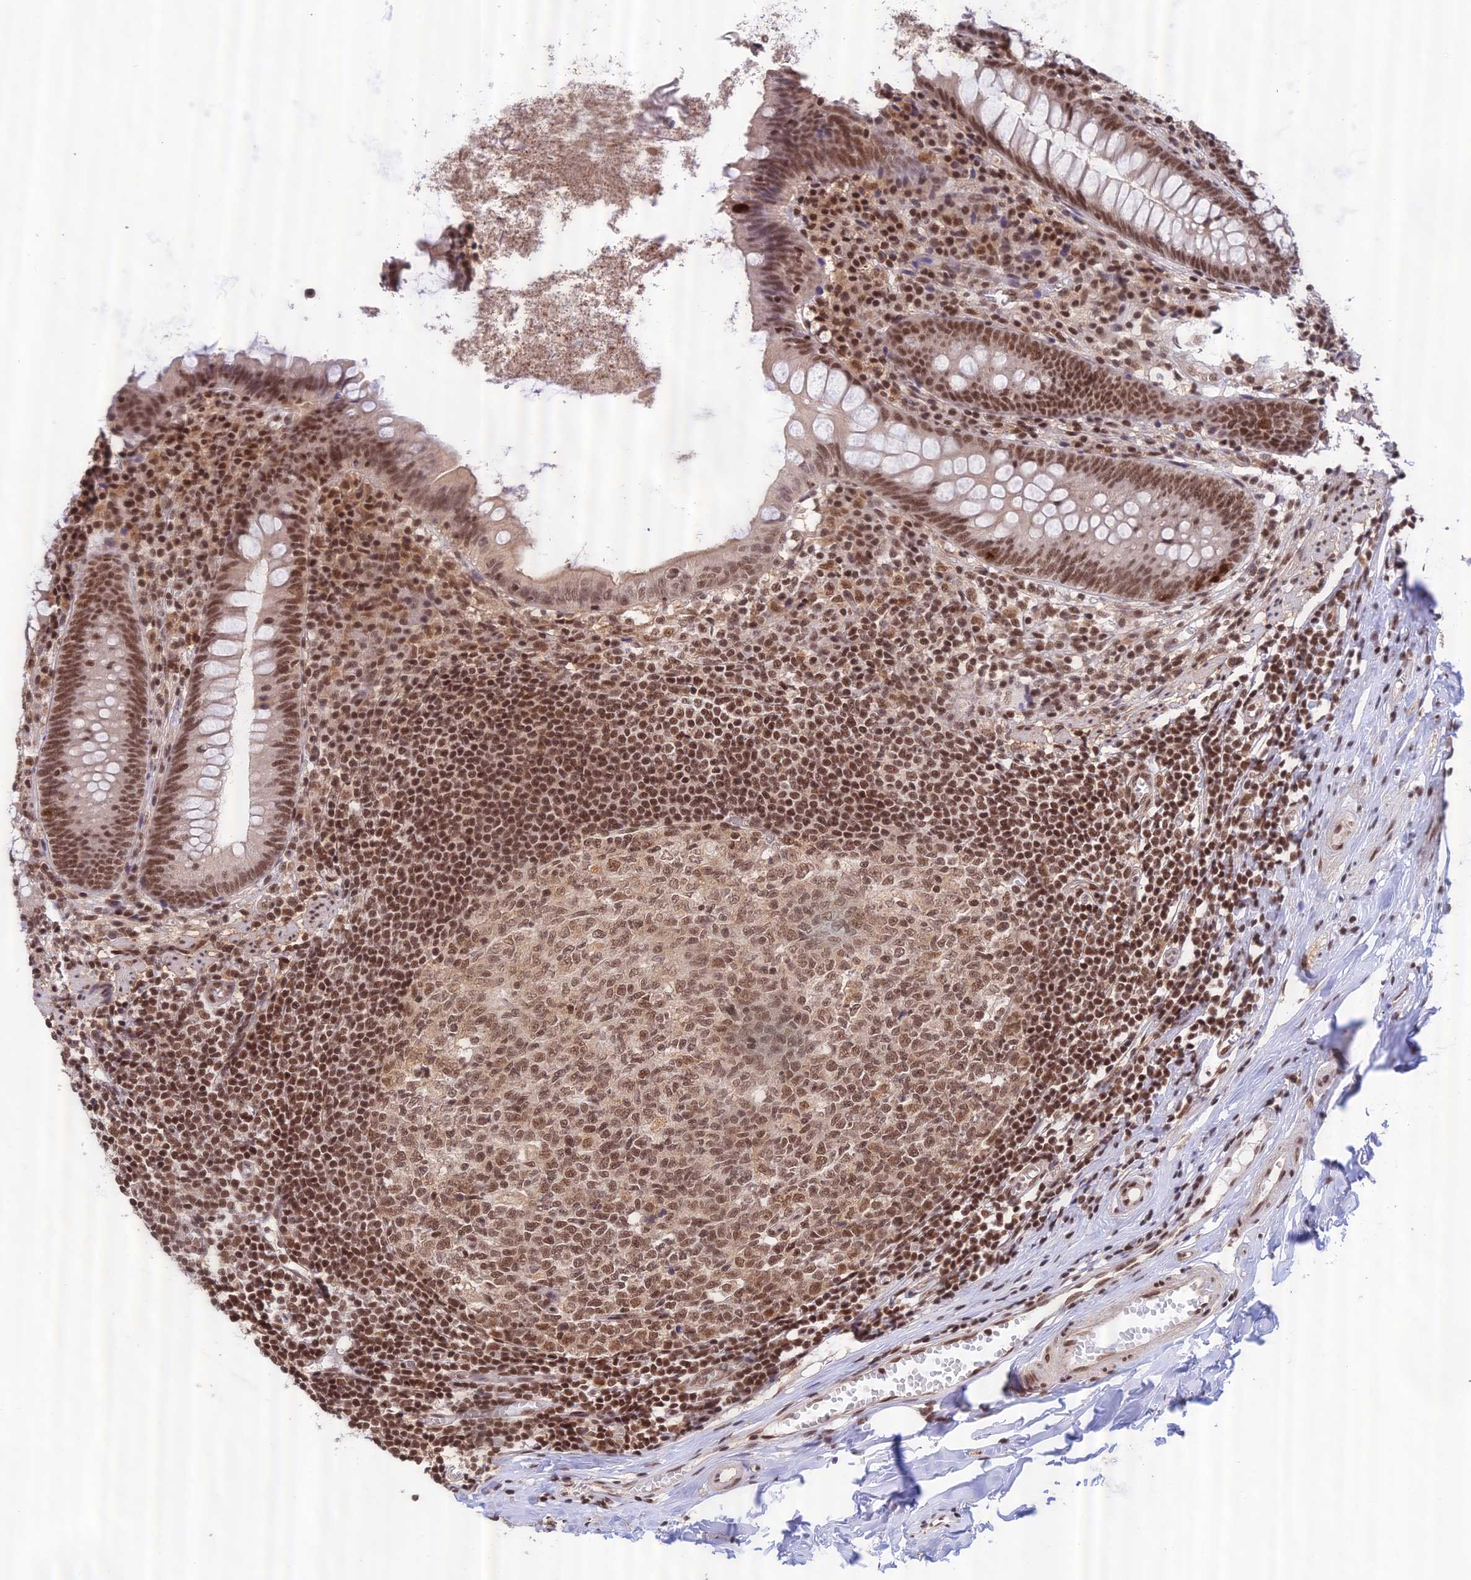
{"staining": {"intensity": "moderate", "quantity": ">75%", "location": "nuclear"}, "tissue": "appendix", "cell_type": "Glandular cells", "image_type": "normal", "snomed": [{"axis": "morphology", "description": "Normal tissue, NOS"}, {"axis": "topography", "description": "Appendix"}], "caption": "Brown immunohistochemical staining in unremarkable human appendix displays moderate nuclear expression in about >75% of glandular cells.", "gene": "THAP11", "patient": {"sex": "female", "age": 51}}